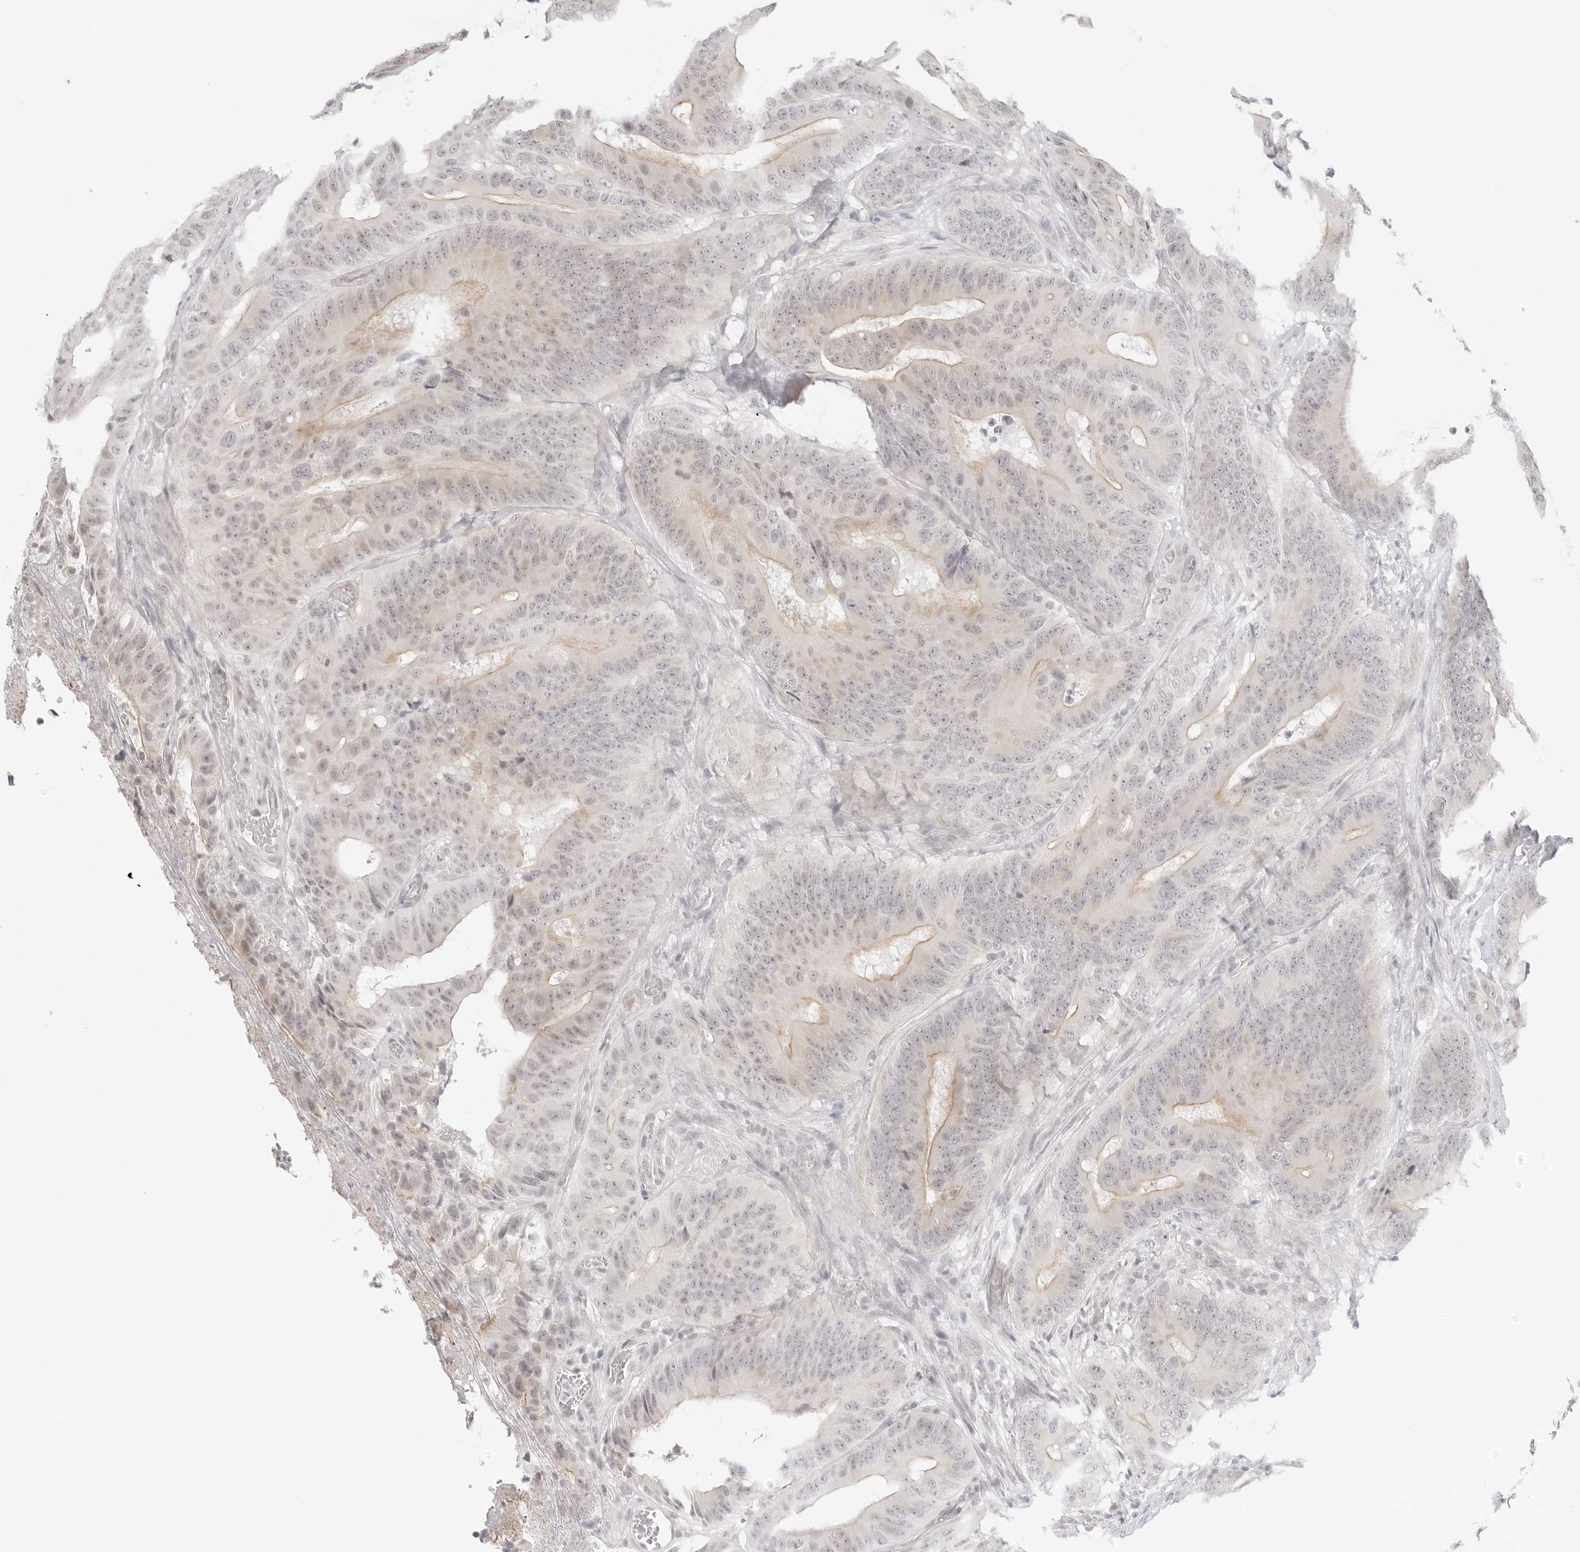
{"staining": {"intensity": "weak", "quantity": "<25%", "location": "cytoplasmic/membranous,nuclear"}, "tissue": "colorectal cancer", "cell_type": "Tumor cells", "image_type": "cancer", "snomed": [{"axis": "morphology", "description": "Adenocarcinoma, NOS"}, {"axis": "topography", "description": "Colon"}], "caption": "The immunohistochemistry photomicrograph has no significant staining in tumor cells of adenocarcinoma (colorectal) tissue.", "gene": "MED18", "patient": {"sex": "male", "age": 83}}